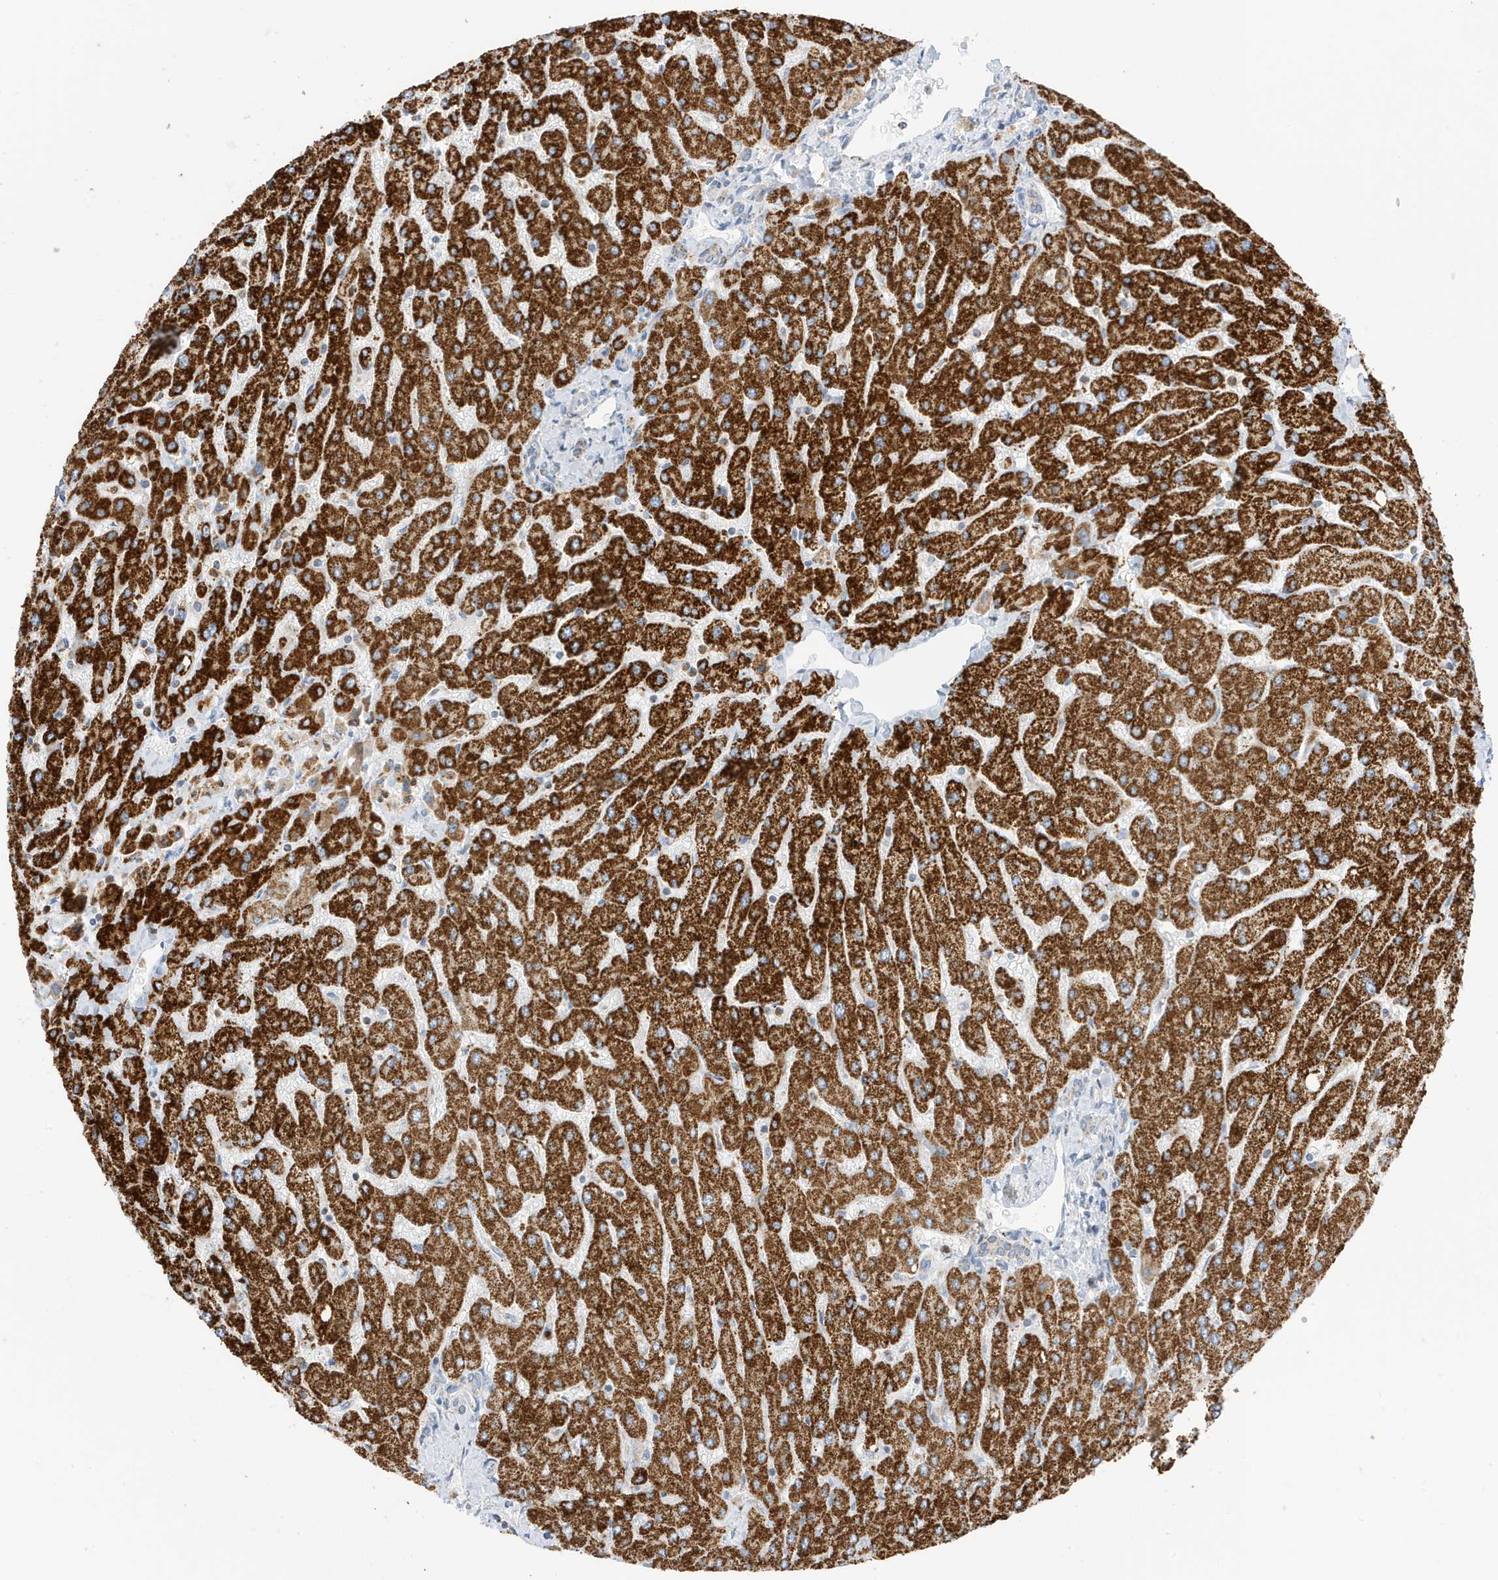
{"staining": {"intensity": "weak", "quantity": ">75%", "location": "cytoplasmic/membranous"}, "tissue": "liver", "cell_type": "Cholangiocytes", "image_type": "normal", "snomed": [{"axis": "morphology", "description": "Normal tissue, NOS"}, {"axis": "topography", "description": "Liver"}], "caption": "The photomicrograph shows staining of unremarkable liver, revealing weak cytoplasmic/membranous protein positivity (brown color) within cholangiocytes. (IHC, brightfield microscopy, high magnification).", "gene": "CAPN13", "patient": {"sex": "male", "age": 55}}